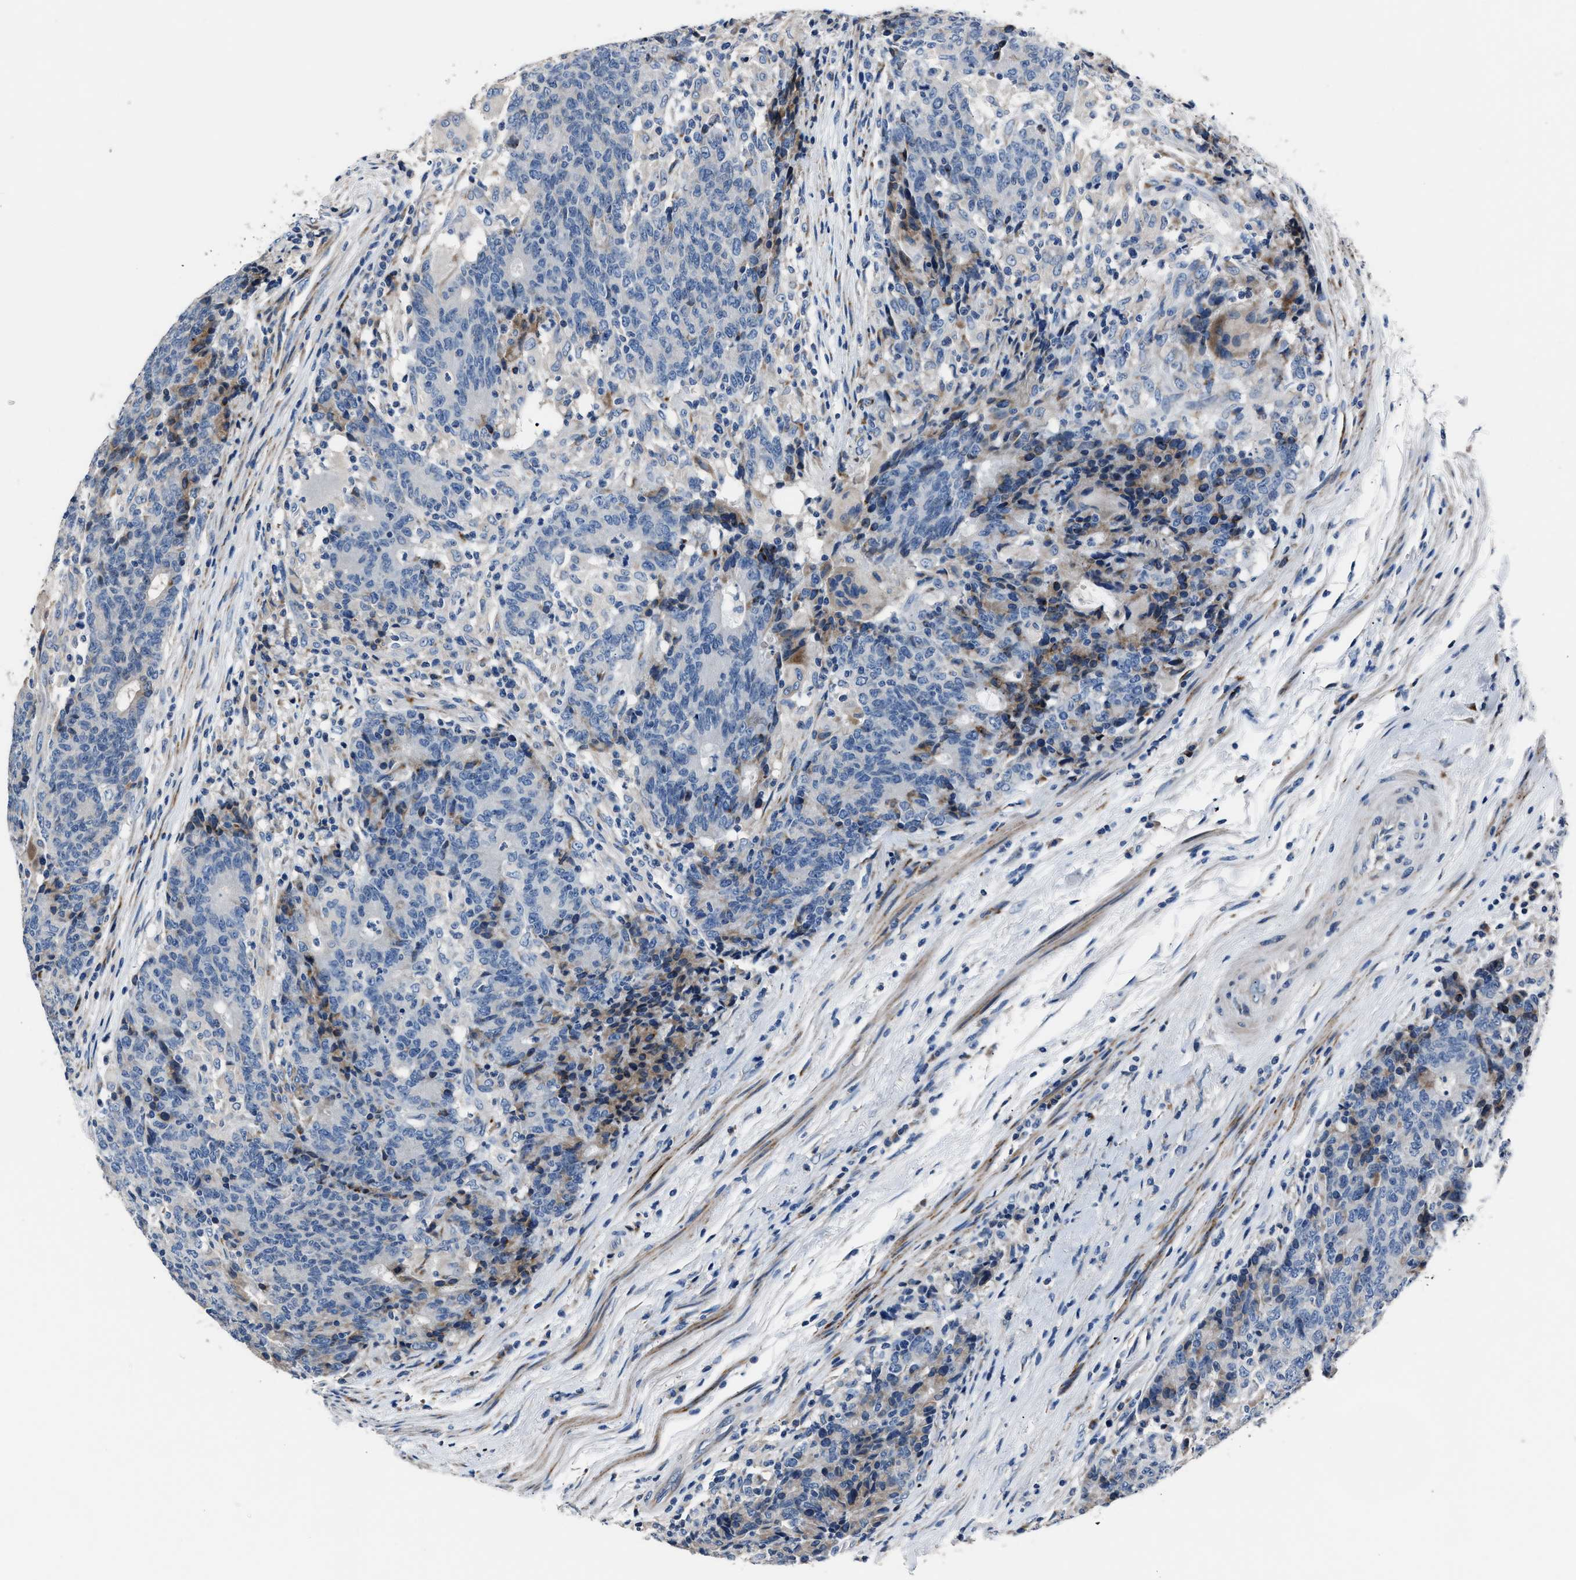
{"staining": {"intensity": "weak", "quantity": "<25%", "location": "cytoplasmic/membranous"}, "tissue": "colorectal cancer", "cell_type": "Tumor cells", "image_type": "cancer", "snomed": [{"axis": "morphology", "description": "Normal tissue, NOS"}, {"axis": "morphology", "description": "Adenocarcinoma, NOS"}, {"axis": "topography", "description": "Colon"}], "caption": "Human colorectal adenocarcinoma stained for a protein using immunohistochemistry exhibits no staining in tumor cells.", "gene": "DNAJC24", "patient": {"sex": "female", "age": 75}}